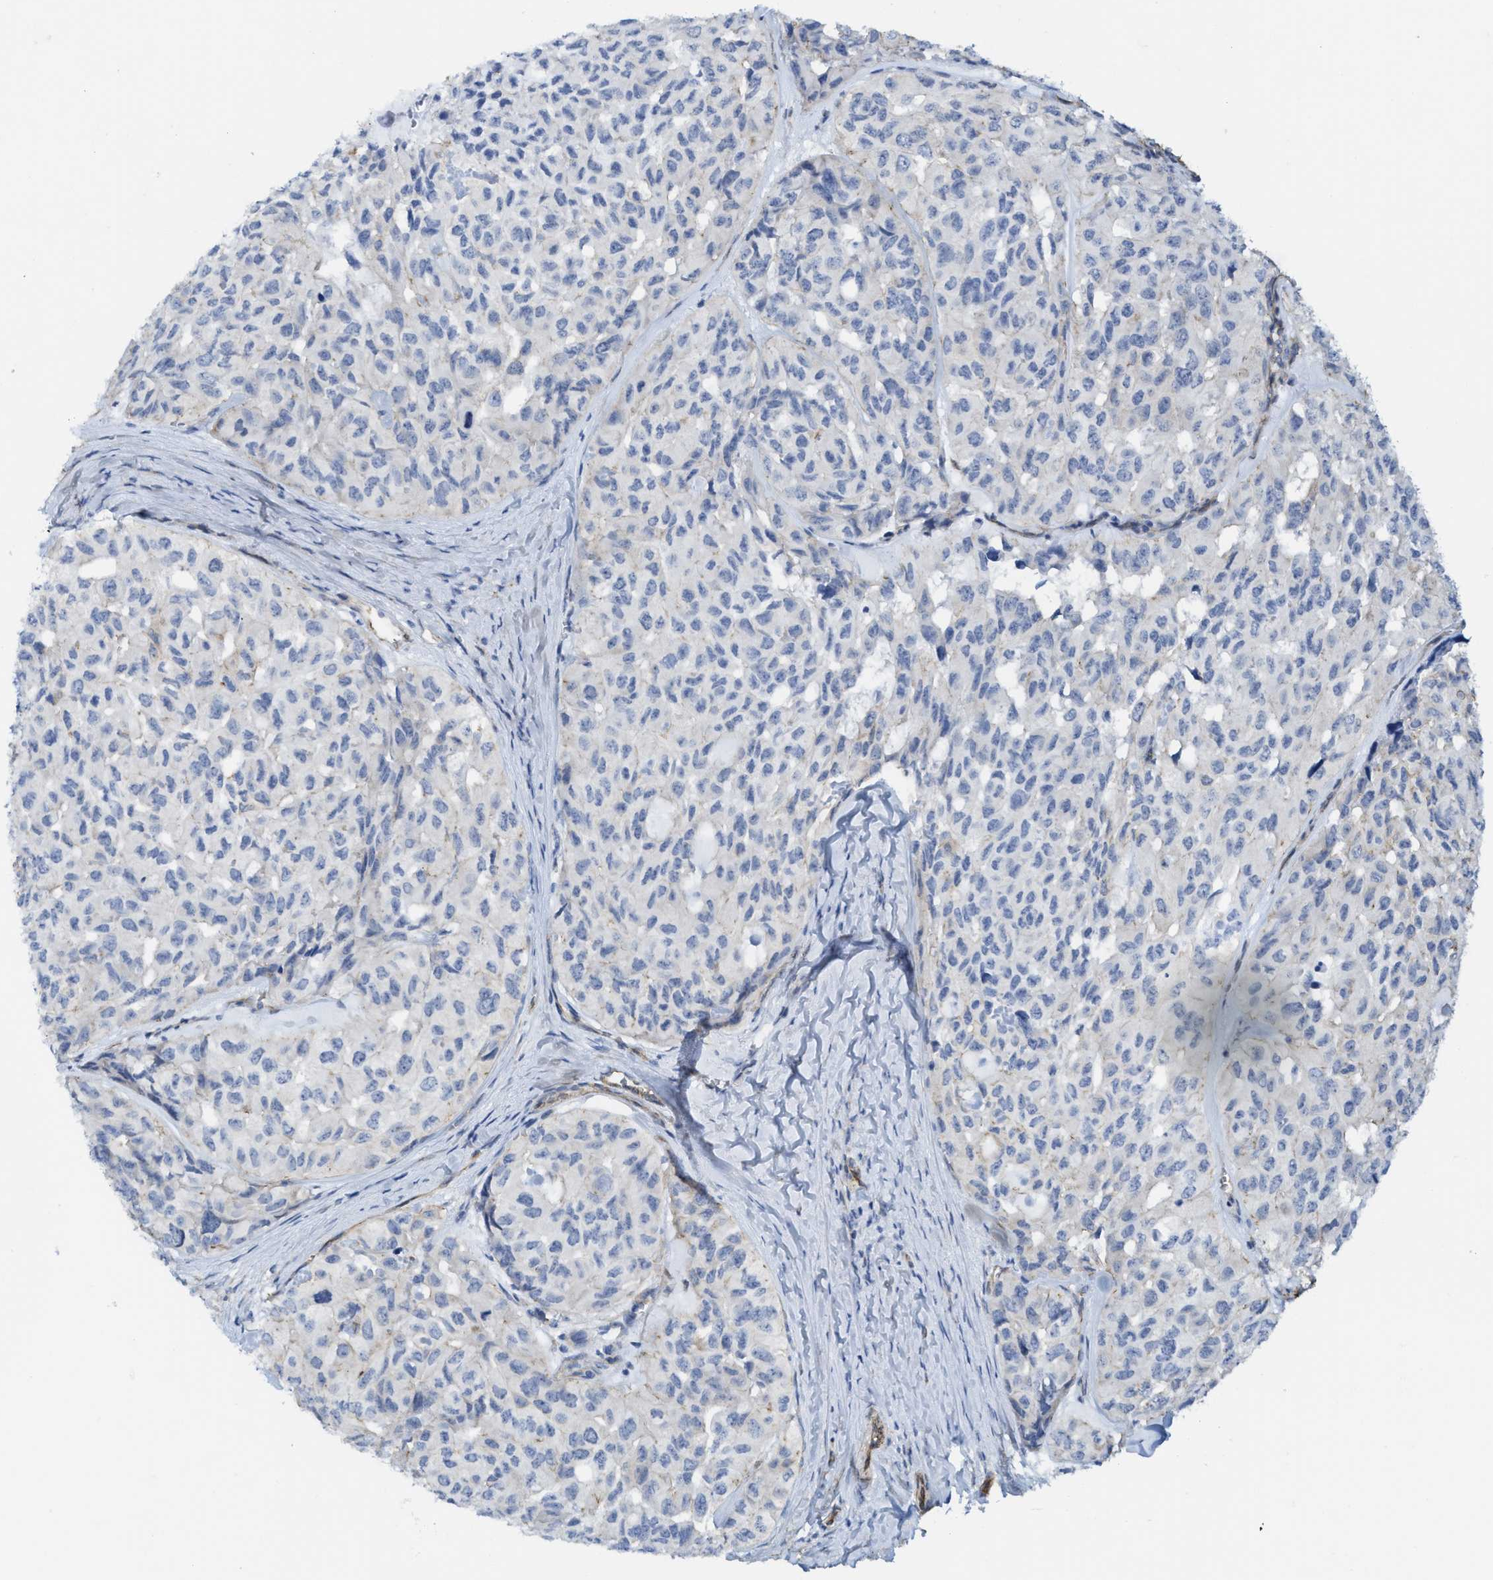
{"staining": {"intensity": "negative", "quantity": "none", "location": "none"}, "tissue": "head and neck cancer", "cell_type": "Tumor cells", "image_type": "cancer", "snomed": [{"axis": "morphology", "description": "Adenocarcinoma, NOS"}, {"axis": "topography", "description": "Salivary gland, NOS"}, {"axis": "topography", "description": "Head-Neck"}], "caption": "High power microscopy image of an immunohistochemistry micrograph of head and neck cancer, revealing no significant expression in tumor cells.", "gene": "TUB", "patient": {"sex": "female", "age": 76}}